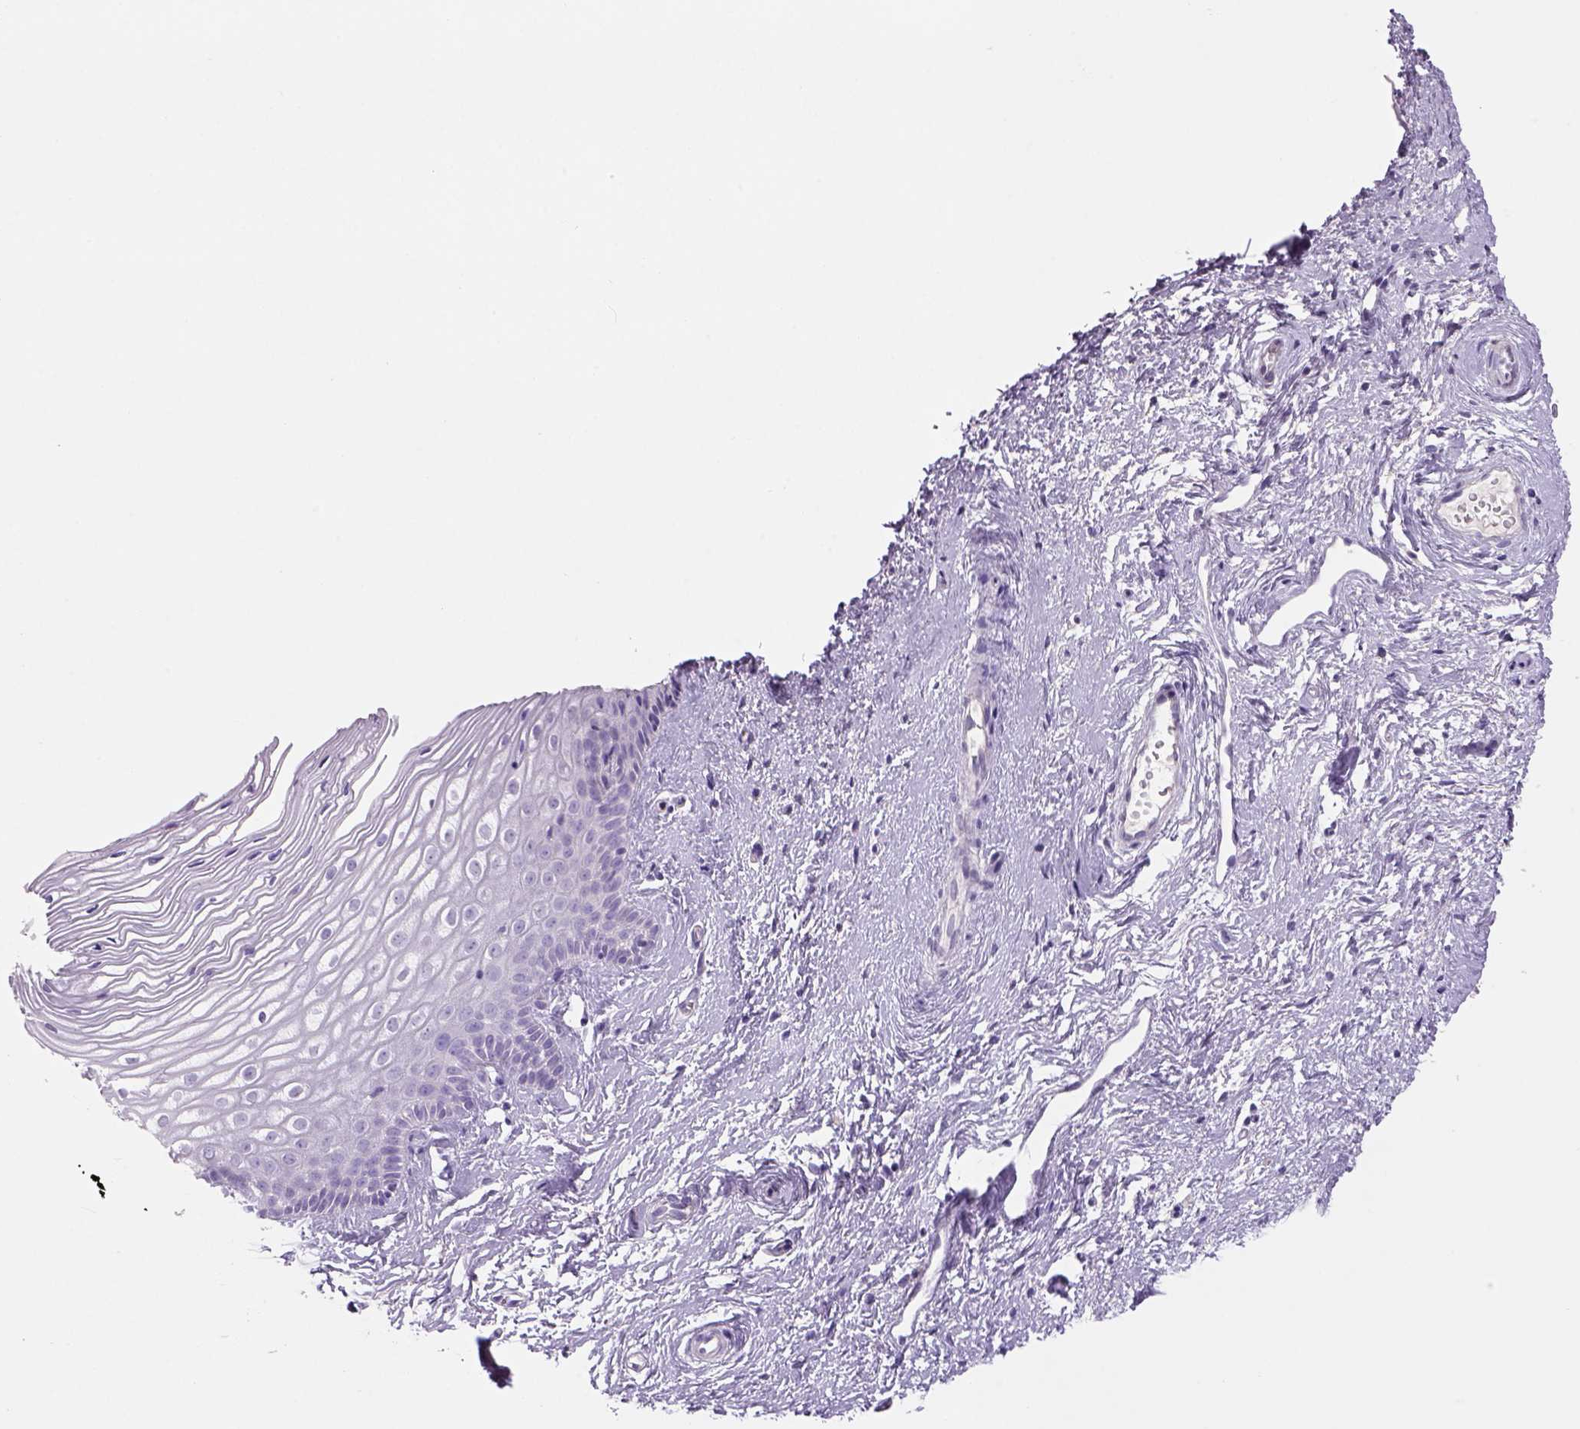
{"staining": {"intensity": "negative", "quantity": "none", "location": "none"}, "tissue": "cervix", "cell_type": "Glandular cells", "image_type": "normal", "snomed": [{"axis": "morphology", "description": "Normal tissue, NOS"}, {"axis": "topography", "description": "Cervix"}], "caption": "Histopathology image shows no protein positivity in glandular cells of normal cervix. (DAB immunohistochemistry, high magnification).", "gene": "TENM4", "patient": {"sex": "female", "age": 40}}